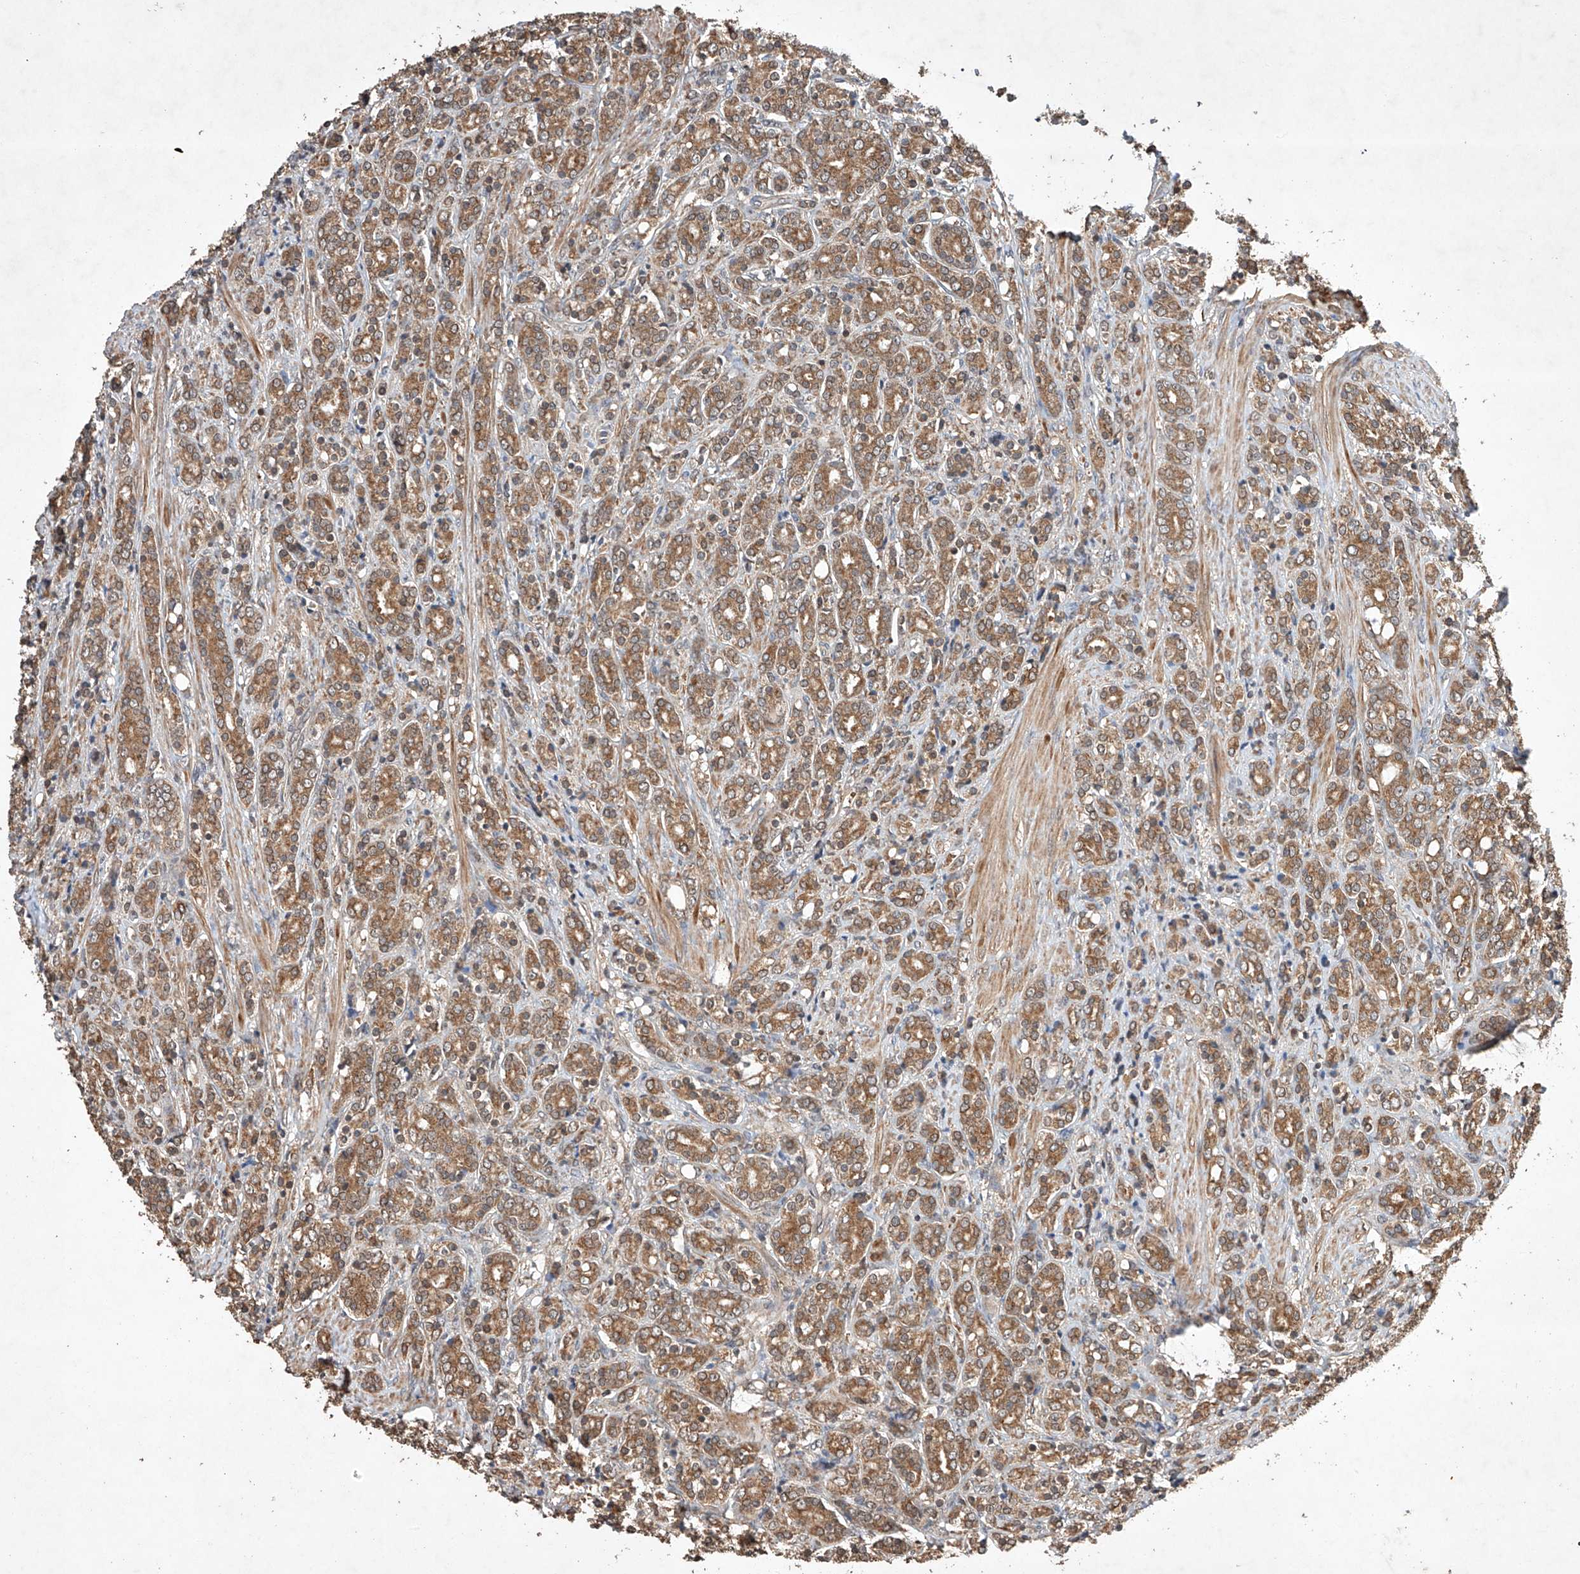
{"staining": {"intensity": "moderate", "quantity": ">75%", "location": "cytoplasmic/membranous"}, "tissue": "prostate cancer", "cell_type": "Tumor cells", "image_type": "cancer", "snomed": [{"axis": "morphology", "description": "Adenocarcinoma, High grade"}, {"axis": "topography", "description": "Prostate"}], "caption": "Prostate cancer (high-grade adenocarcinoma) tissue reveals moderate cytoplasmic/membranous expression in approximately >75% of tumor cells Using DAB (3,3'-diaminobenzidine) (brown) and hematoxylin (blue) stains, captured at high magnification using brightfield microscopy.", "gene": "LURAP1", "patient": {"sex": "male", "age": 62}}